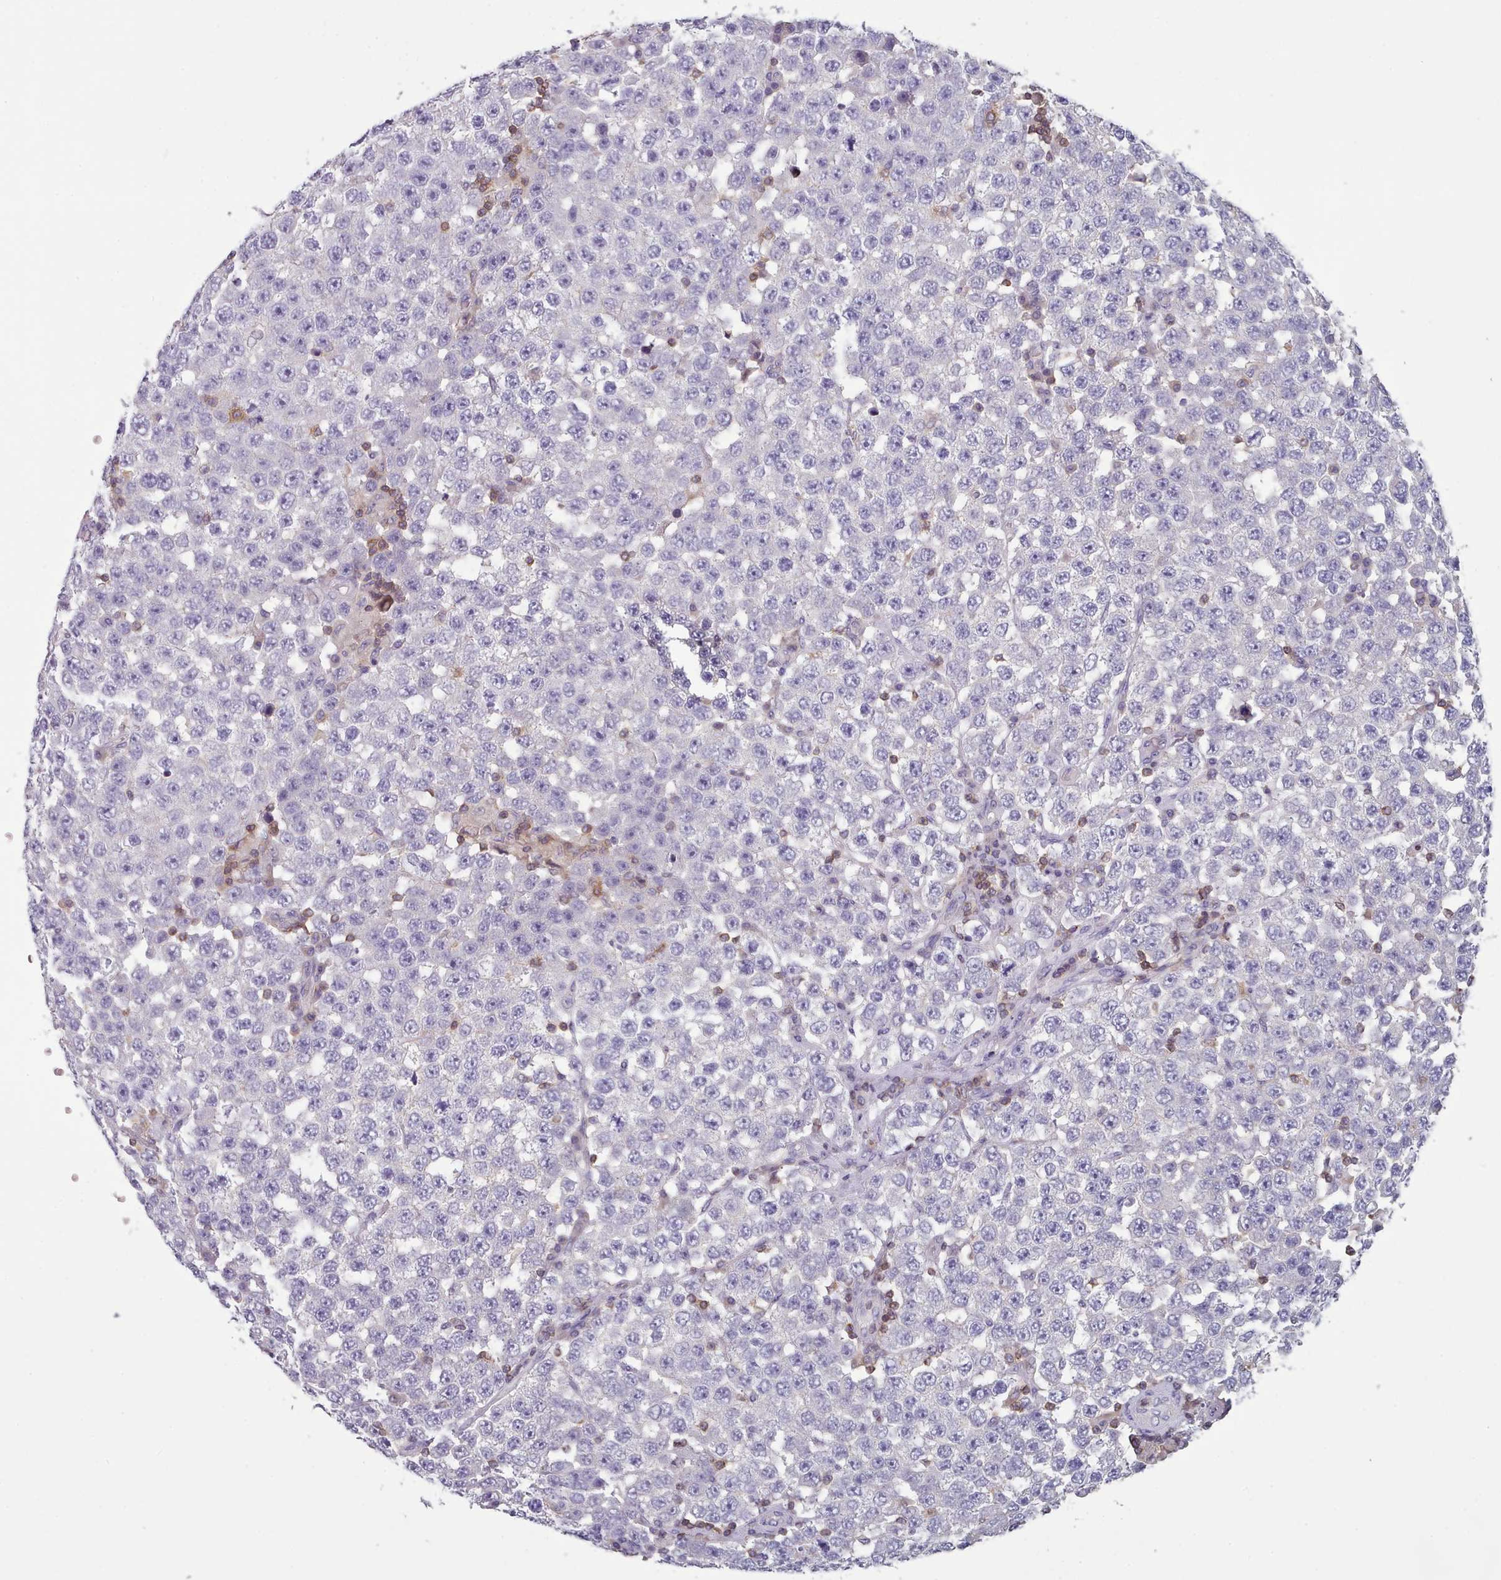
{"staining": {"intensity": "negative", "quantity": "none", "location": "none"}, "tissue": "testis cancer", "cell_type": "Tumor cells", "image_type": "cancer", "snomed": [{"axis": "morphology", "description": "Seminoma, NOS"}, {"axis": "topography", "description": "Testis"}], "caption": "DAB (3,3'-diaminobenzidine) immunohistochemical staining of testis seminoma displays no significant expression in tumor cells. (Stains: DAB (3,3'-diaminobenzidine) immunohistochemistry (IHC) with hematoxylin counter stain, Microscopy: brightfield microscopy at high magnification).", "gene": "RAC2", "patient": {"sex": "male", "age": 28}}